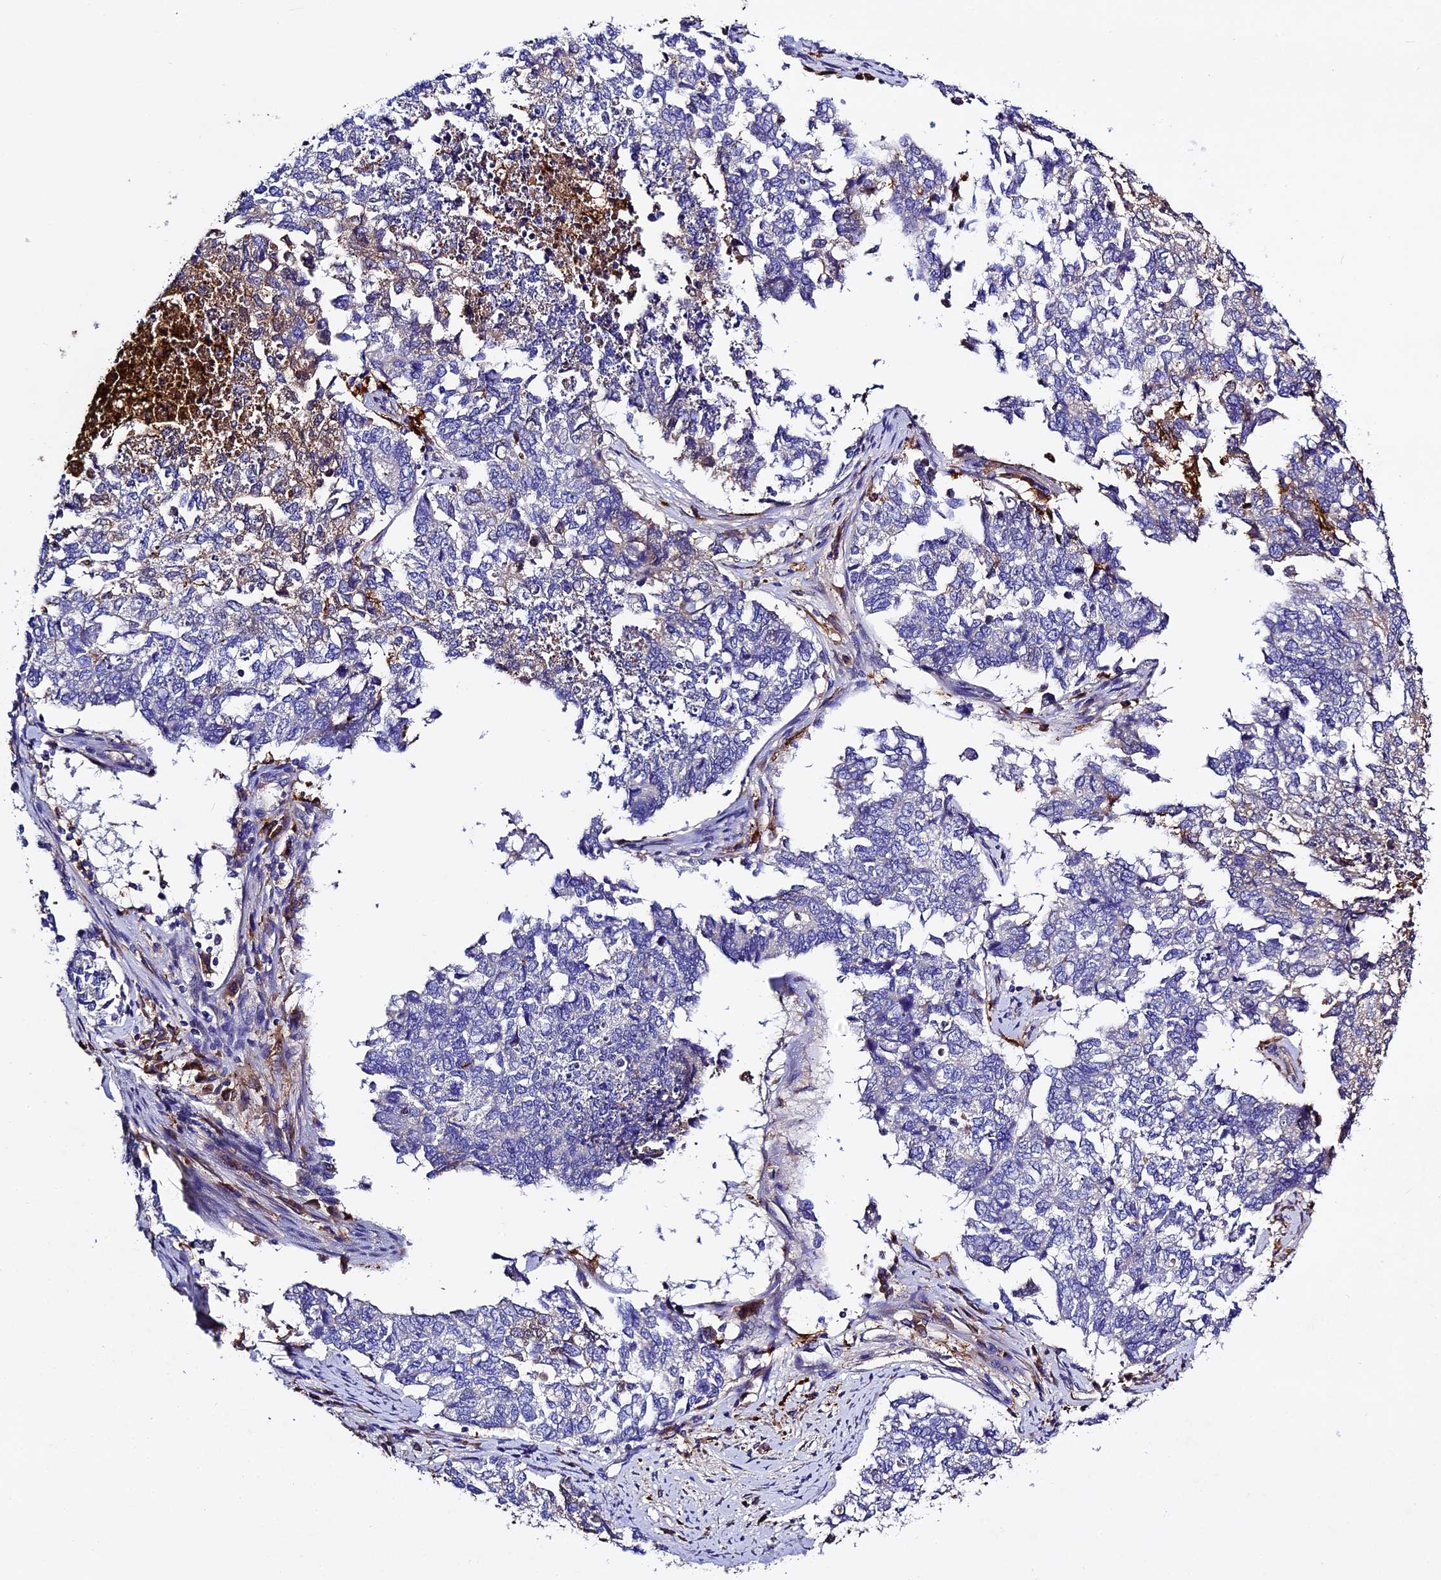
{"staining": {"intensity": "negative", "quantity": "none", "location": "none"}, "tissue": "cervical cancer", "cell_type": "Tumor cells", "image_type": "cancer", "snomed": [{"axis": "morphology", "description": "Squamous cell carcinoma, NOS"}, {"axis": "topography", "description": "Cervix"}], "caption": "A photomicrograph of human squamous cell carcinoma (cervical) is negative for staining in tumor cells.", "gene": "CILP2", "patient": {"sex": "female", "age": 63}}